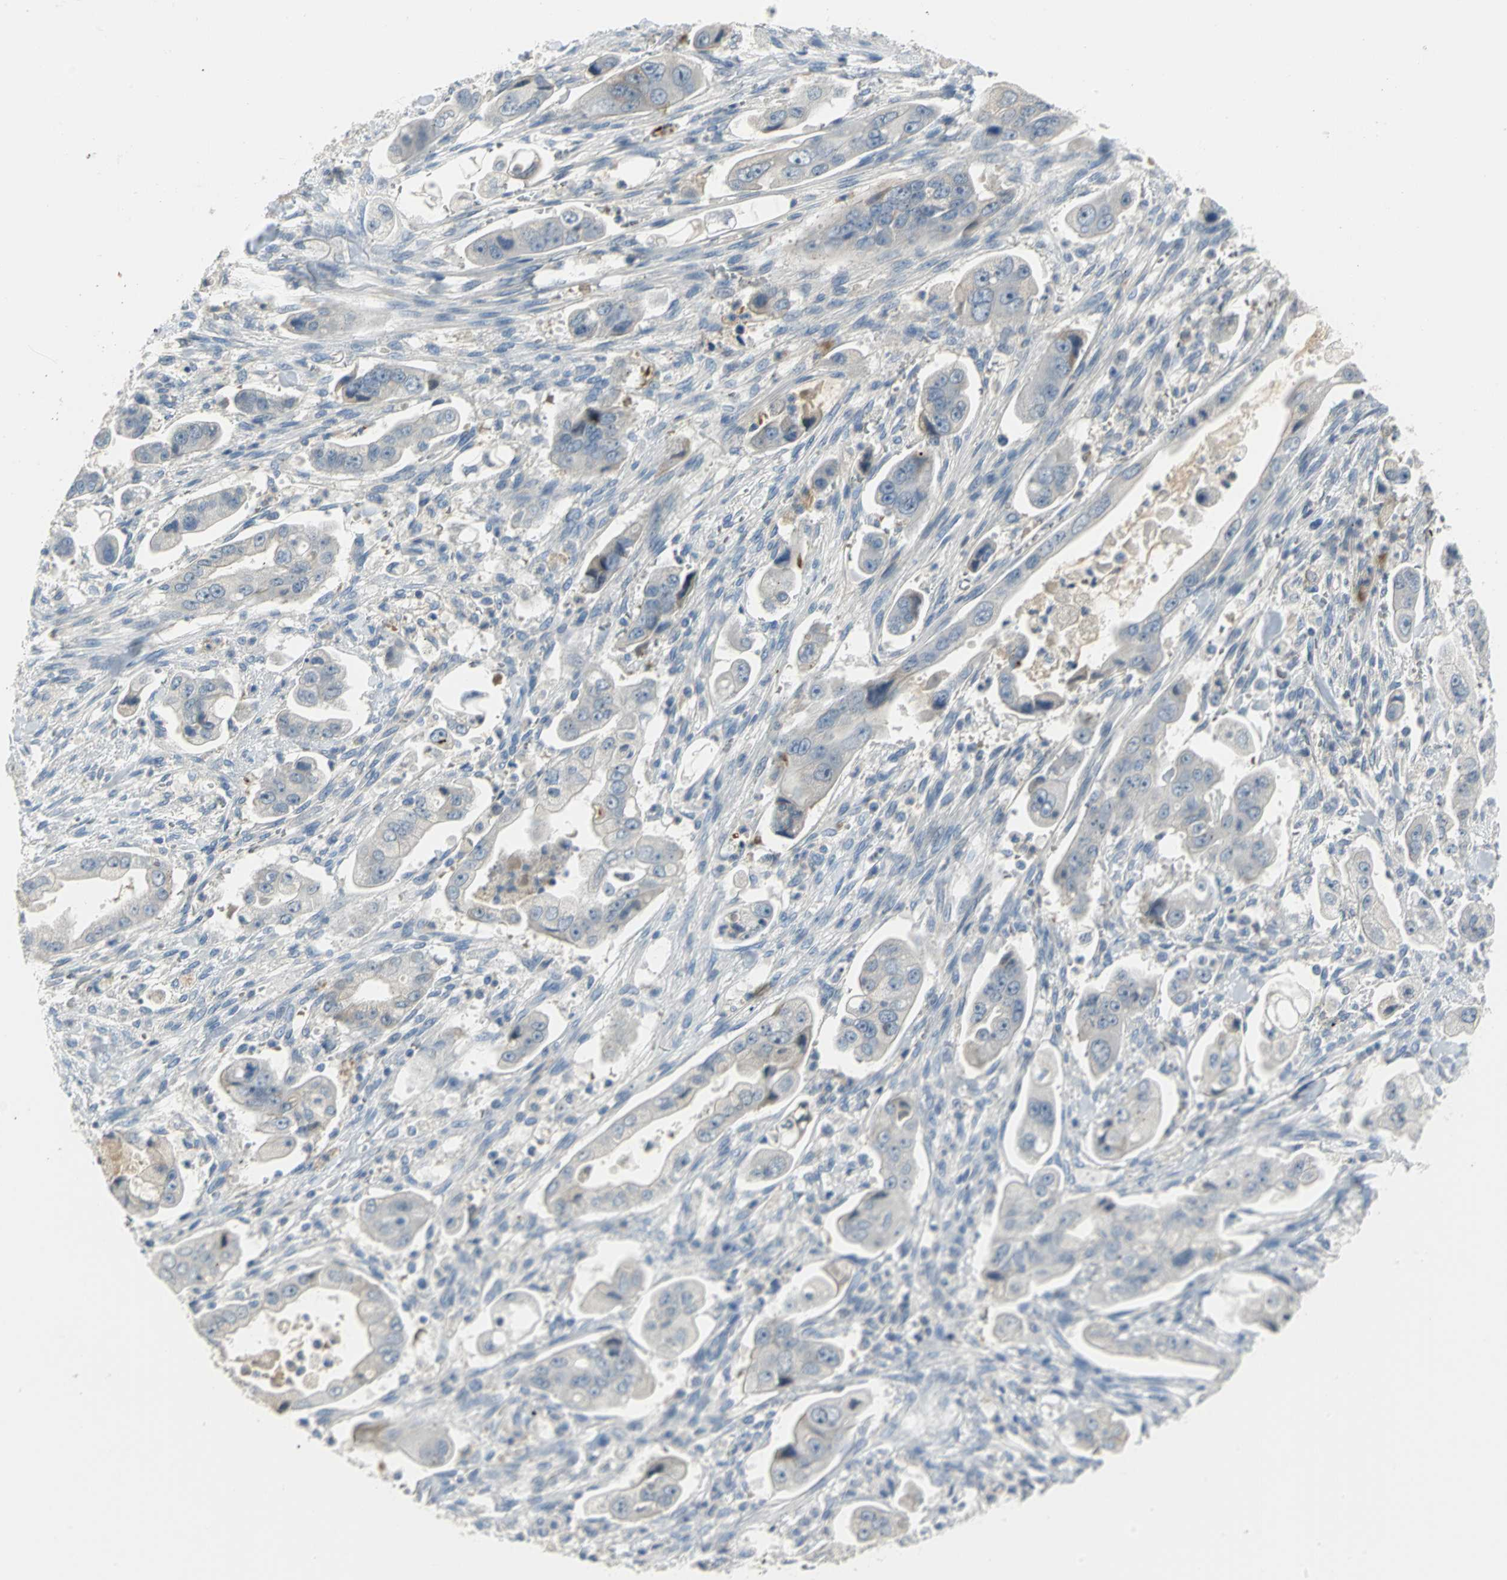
{"staining": {"intensity": "moderate", "quantity": "<25%", "location": "cytoplasmic/membranous"}, "tissue": "stomach cancer", "cell_type": "Tumor cells", "image_type": "cancer", "snomed": [{"axis": "morphology", "description": "Adenocarcinoma, NOS"}, {"axis": "topography", "description": "Stomach"}], "caption": "Immunohistochemistry (DAB (3,3'-diaminobenzidine)) staining of human stomach adenocarcinoma shows moderate cytoplasmic/membranous protein staining in approximately <25% of tumor cells.", "gene": "ZIC1", "patient": {"sex": "male", "age": 62}}